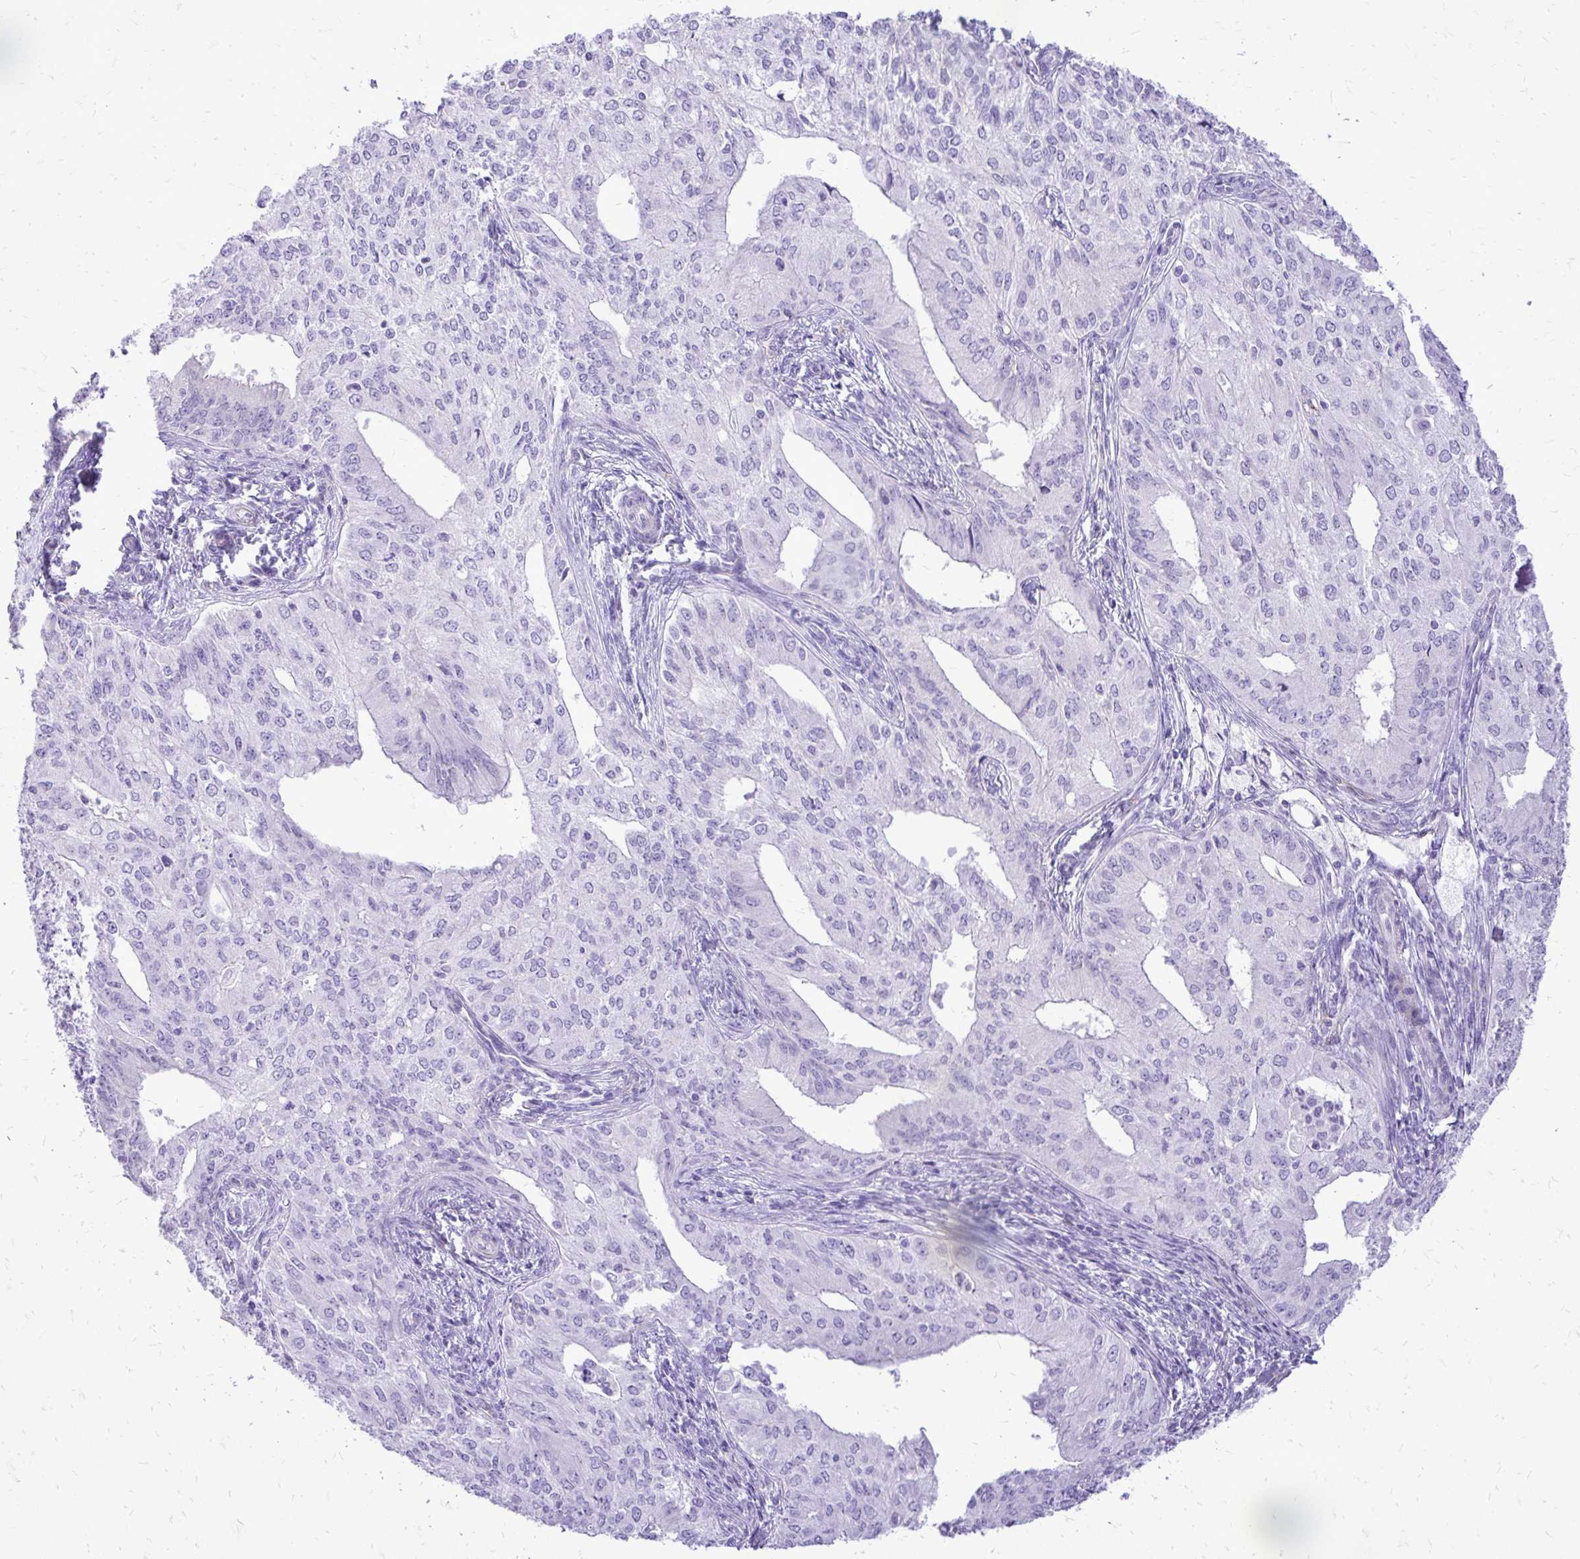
{"staining": {"intensity": "negative", "quantity": "none", "location": "none"}, "tissue": "endometrial cancer", "cell_type": "Tumor cells", "image_type": "cancer", "snomed": [{"axis": "morphology", "description": "Adenocarcinoma, NOS"}, {"axis": "topography", "description": "Endometrium"}], "caption": "Micrograph shows no significant protein staining in tumor cells of adenocarcinoma (endometrial).", "gene": "PELI3", "patient": {"sex": "female", "age": 50}}